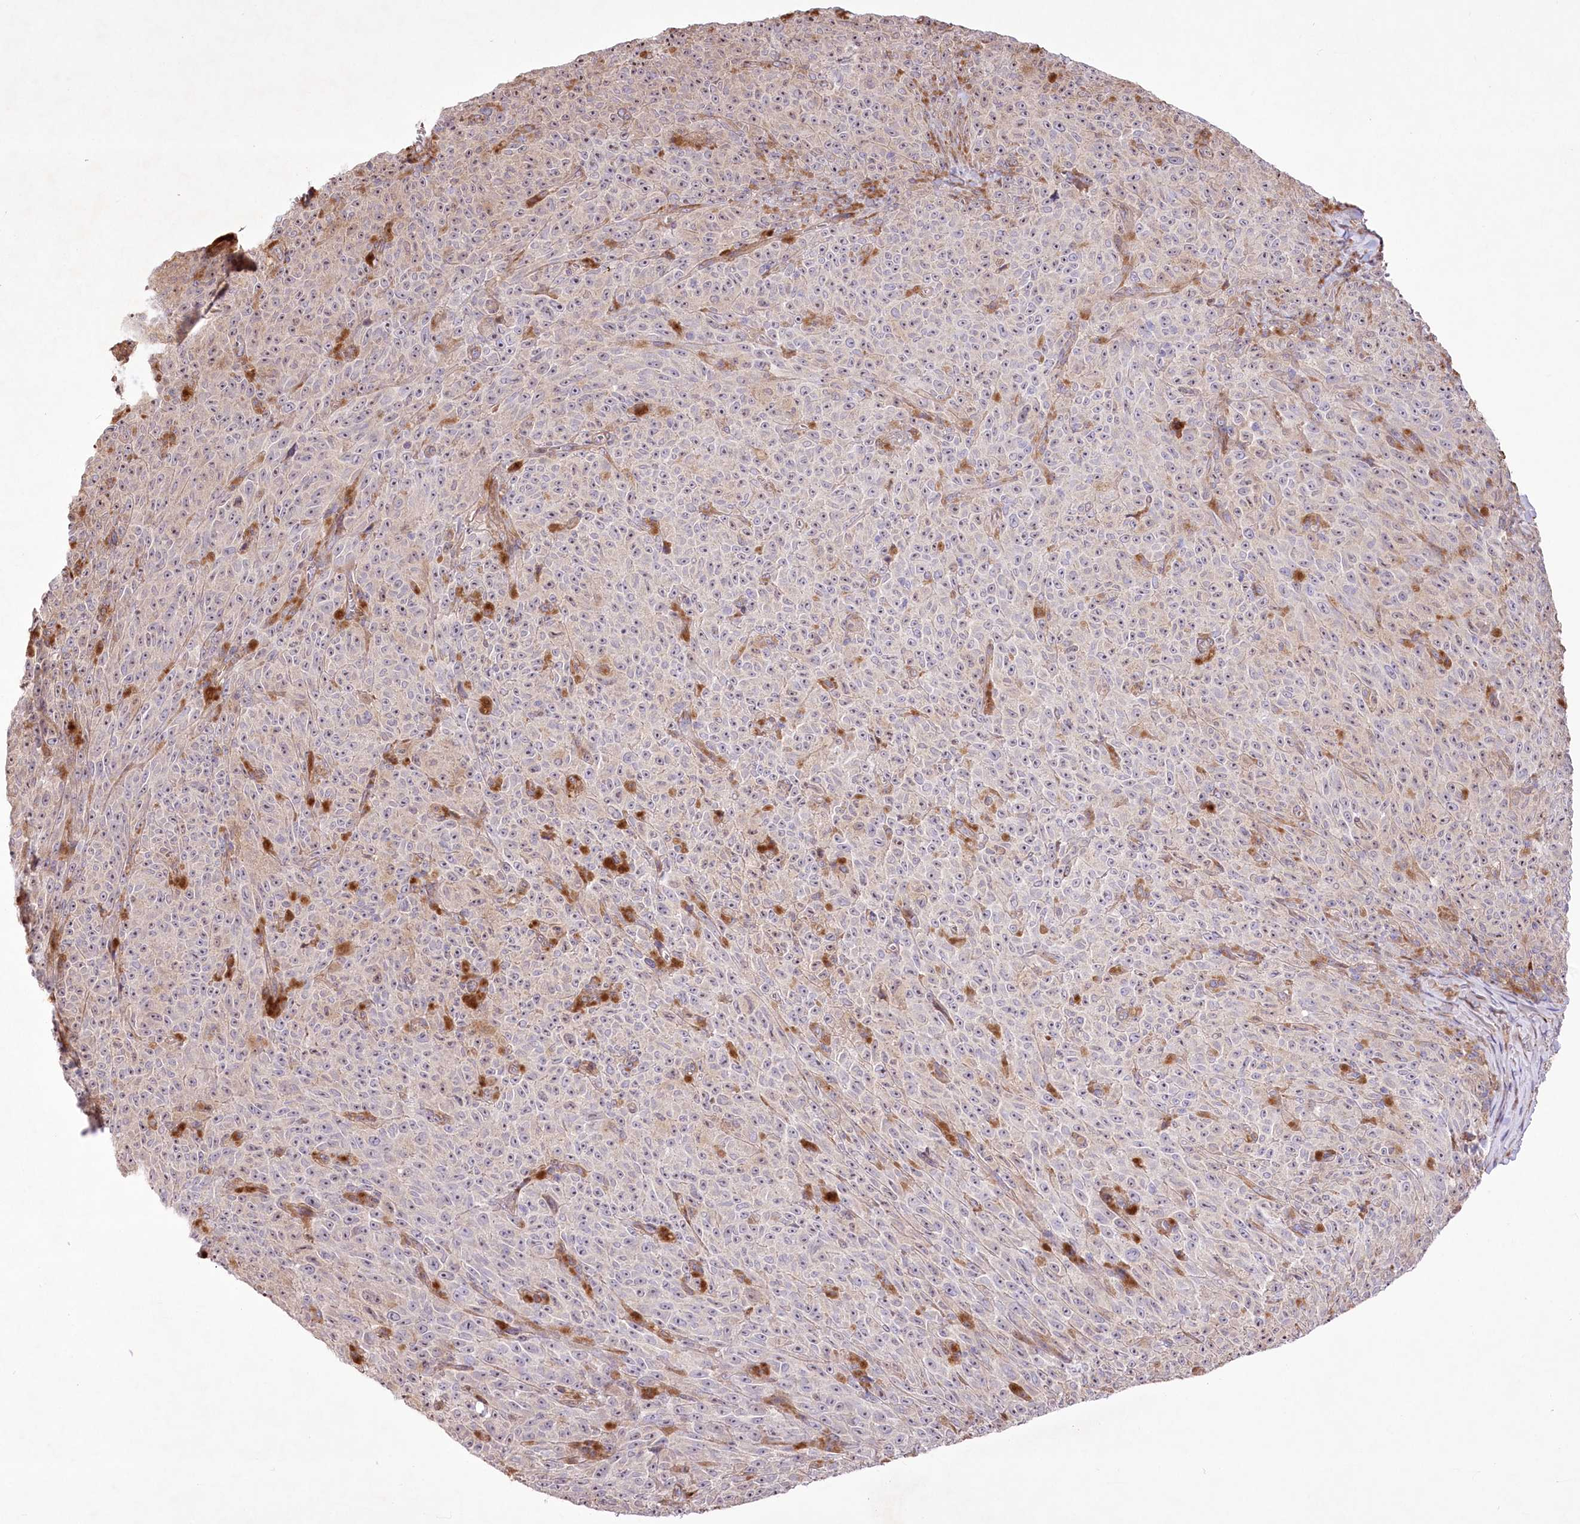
{"staining": {"intensity": "weak", "quantity": "<25%", "location": "cytoplasmic/membranous"}, "tissue": "melanoma", "cell_type": "Tumor cells", "image_type": "cancer", "snomed": [{"axis": "morphology", "description": "Malignant melanoma, NOS"}, {"axis": "topography", "description": "Skin"}], "caption": "Immunohistochemical staining of human melanoma exhibits no significant expression in tumor cells.", "gene": "RNF24", "patient": {"sex": "female", "age": 82}}